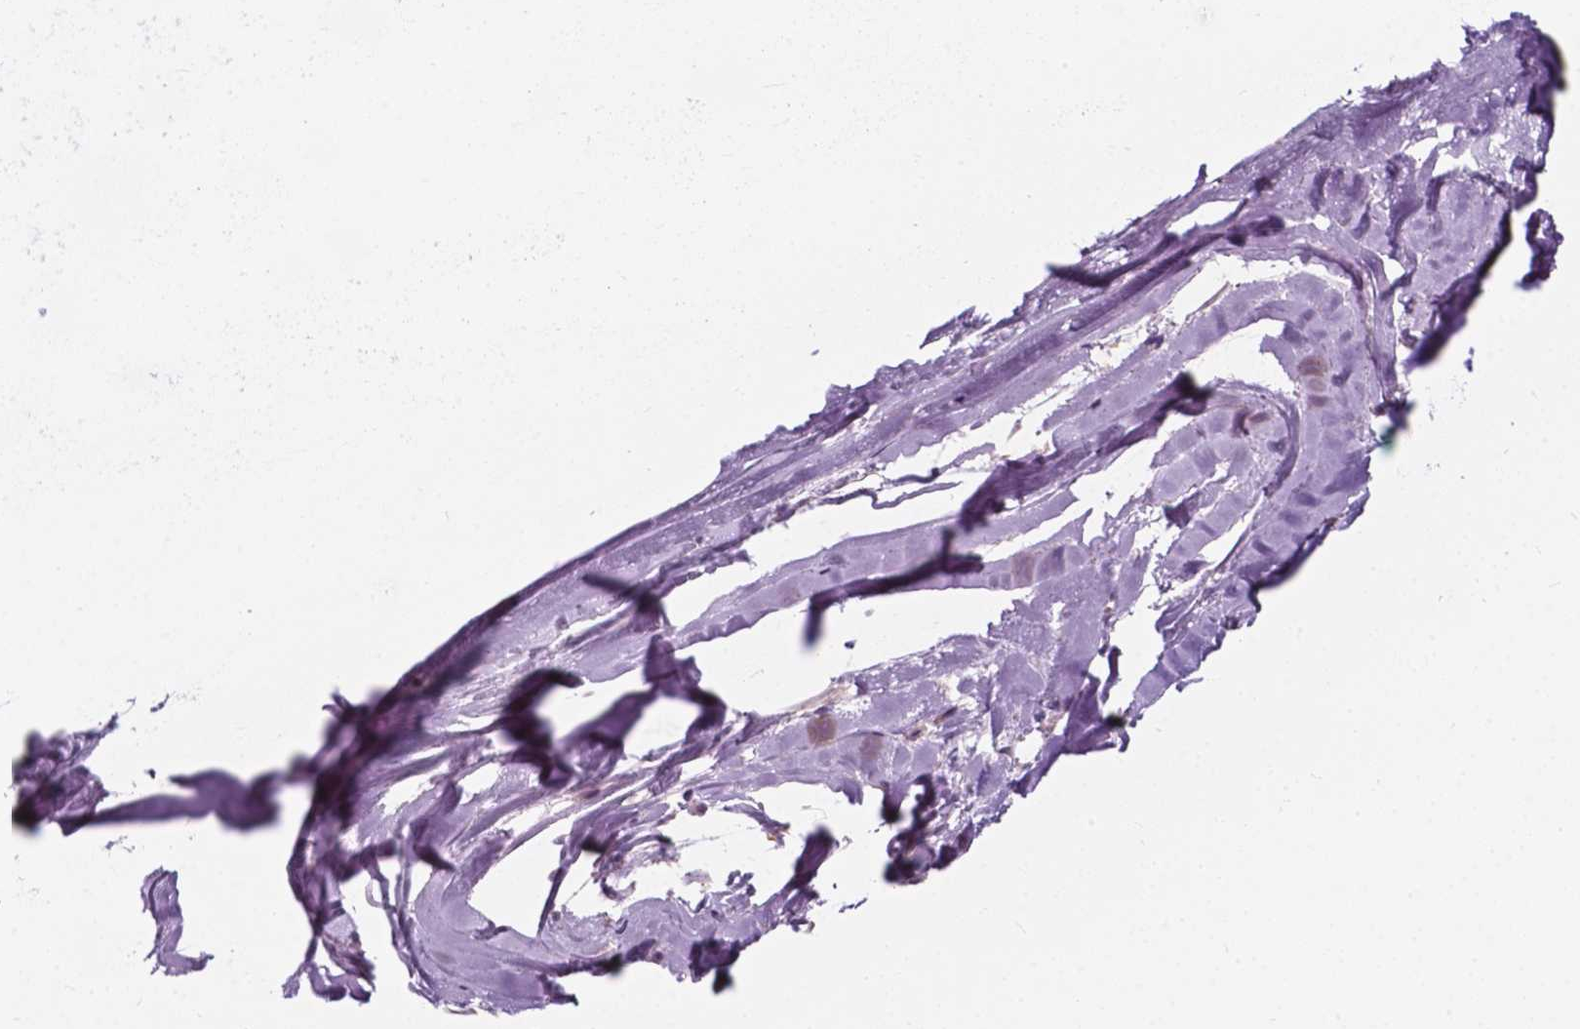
{"staining": {"intensity": "weak", "quantity": "<25%", "location": "cytoplasmic/membranous"}, "tissue": "adipose tissue", "cell_type": "Adipocytes", "image_type": "normal", "snomed": [{"axis": "morphology", "description": "Normal tissue, NOS"}, {"axis": "morphology", "description": "Squamous cell carcinoma, NOS"}, {"axis": "topography", "description": "Cartilage tissue"}, {"axis": "topography", "description": "Bronchus"}, {"axis": "topography", "description": "Lung"}], "caption": "IHC of benign adipose tissue exhibits no staining in adipocytes.", "gene": "NDUFS1", "patient": {"sex": "male", "age": 66}}